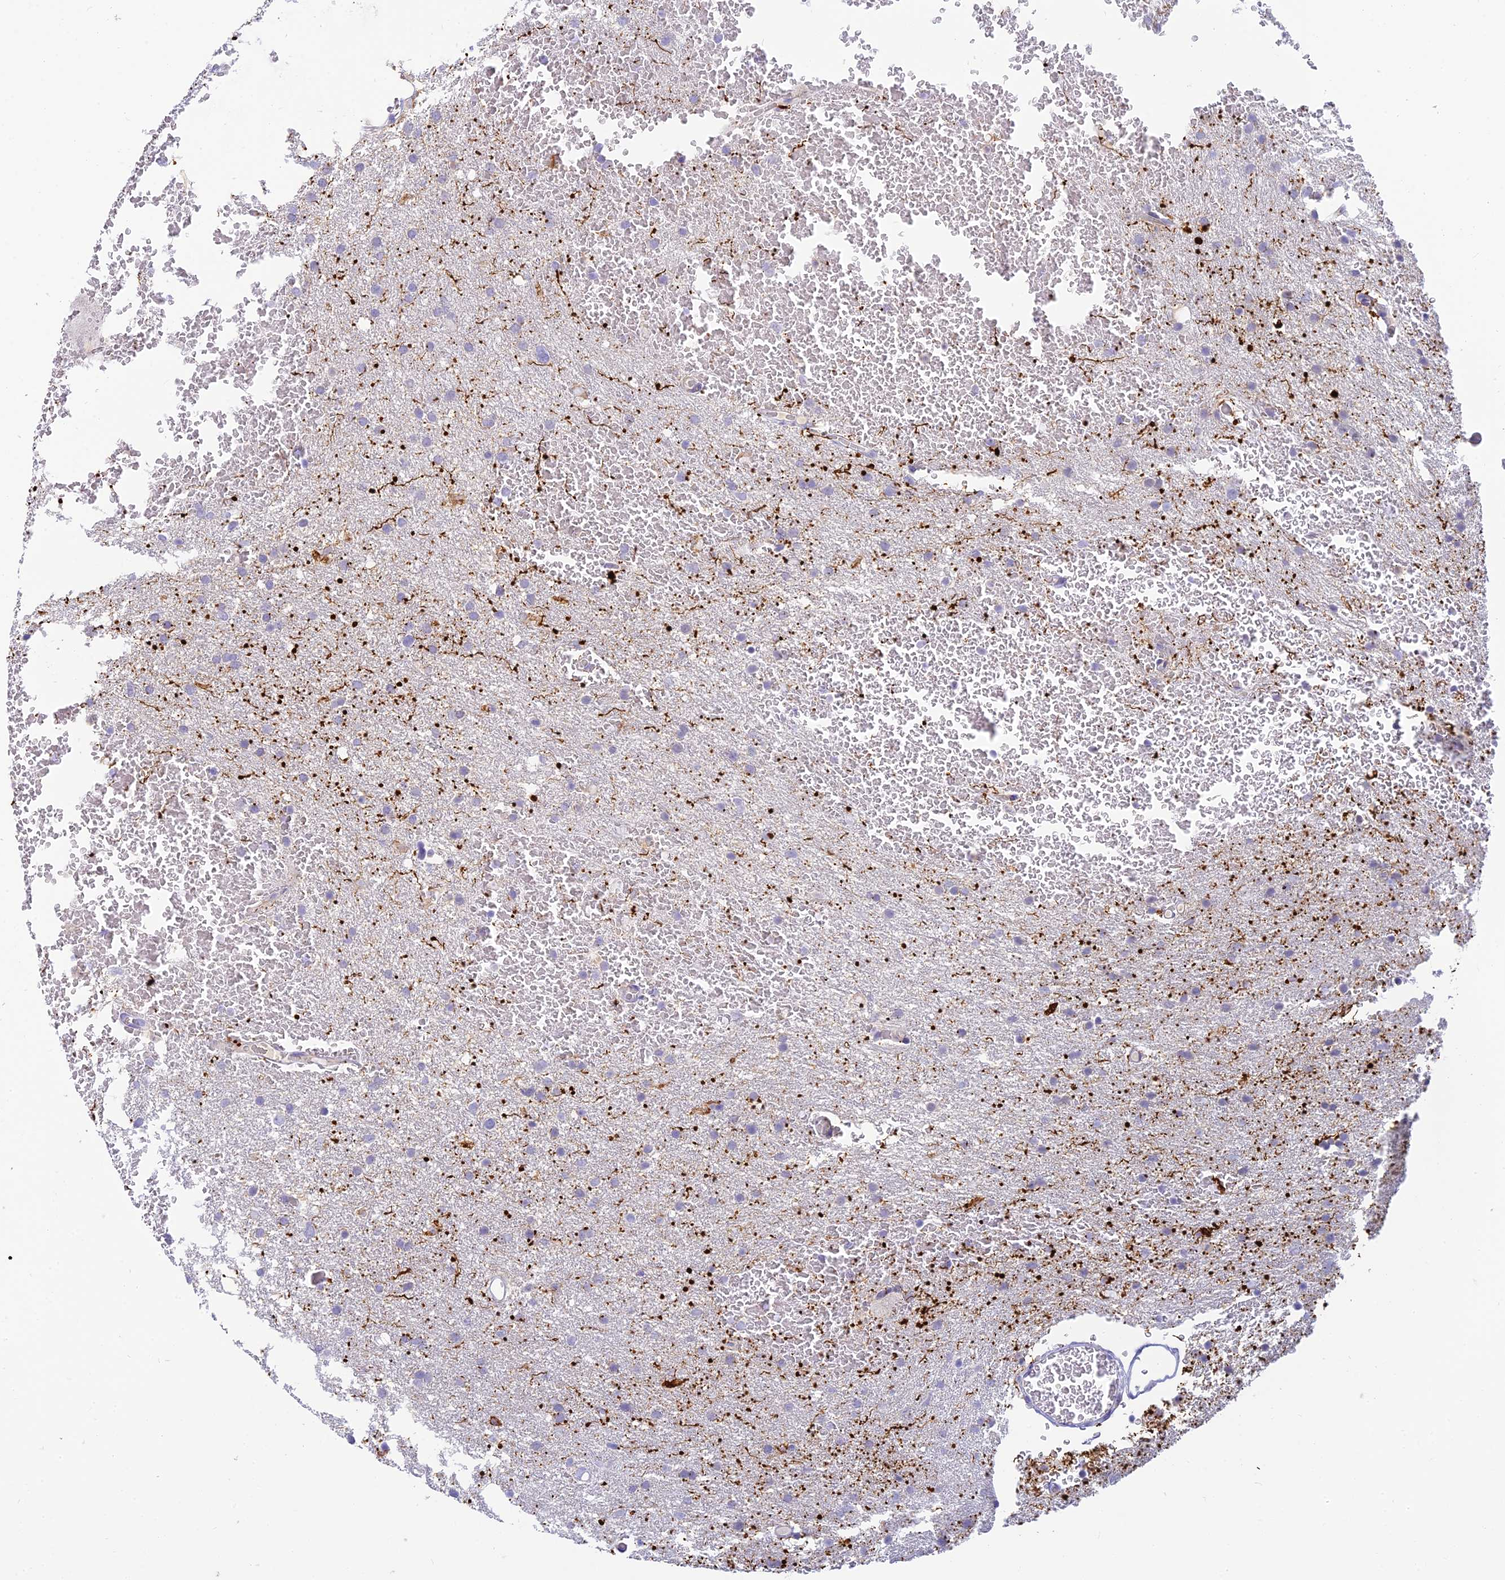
{"staining": {"intensity": "negative", "quantity": "none", "location": "none"}, "tissue": "glioma", "cell_type": "Tumor cells", "image_type": "cancer", "snomed": [{"axis": "morphology", "description": "Glioma, malignant, High grade"}, {"axis": "topography", "description": "Cerebral cortex"}], "caption": "DAB immunohistochemical staining of glioma displays no significant positivity in tumor cells. (DAB (3,3'-diaminobenzidine) immunohistochemistry (IHC) with hematoxylin counter stain).", "gene": "INTS13", "patient": {"sex": "female", "age": 36}}